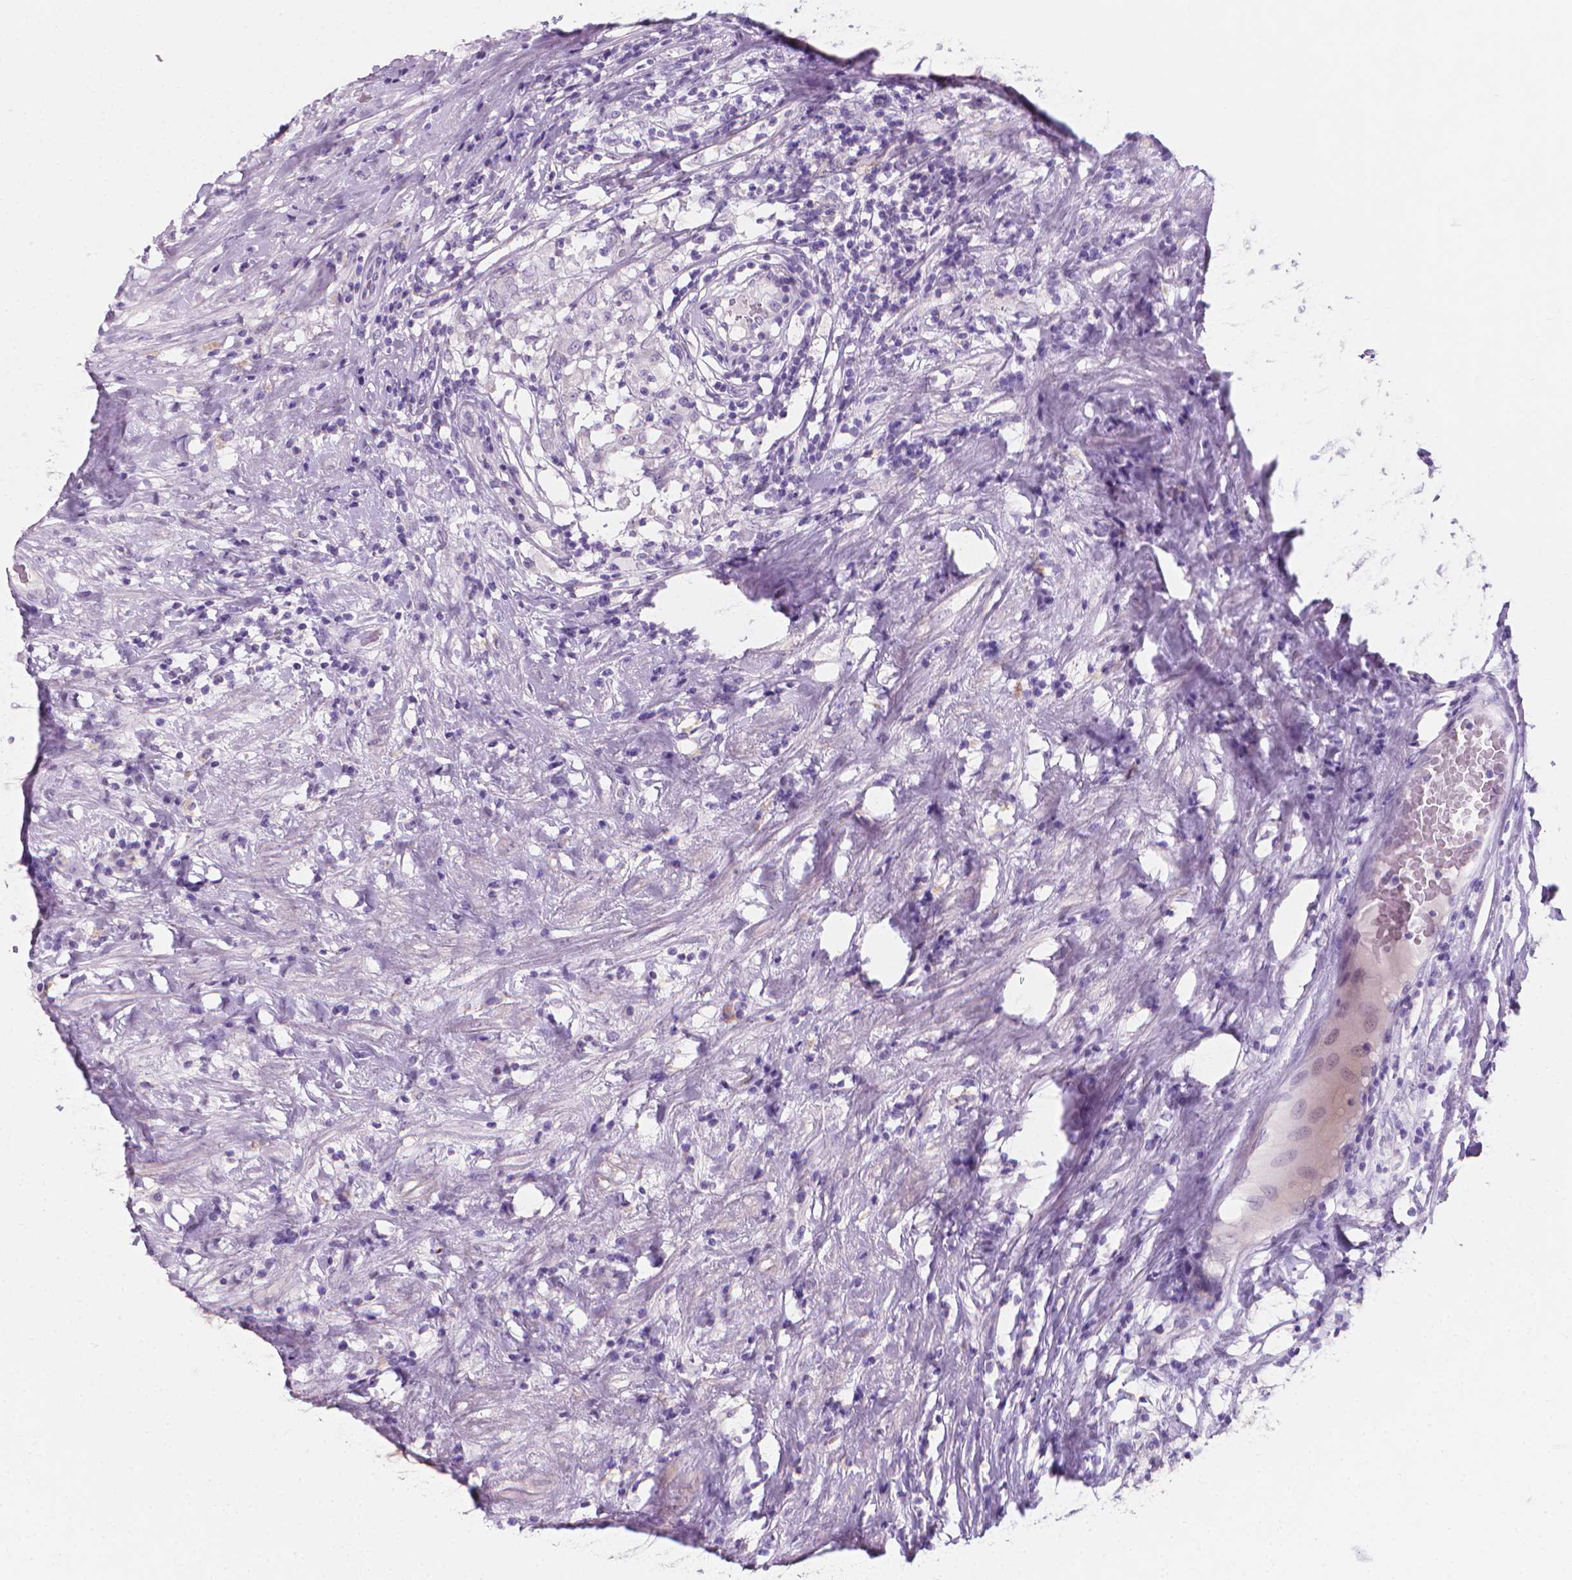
{"staining": {"intensity": "negative", "quantity": "none", "location": "none"}, "tissue": "testis cancer", "cell_type": "Tumor cells", "image_type": "cancer", "snomed": [{"axis": "morphology", "description": "Seminoma, NOS"}, {"axis": "topography", "description": "Testis"}], "caption": "Tumor cells are negative for protein expression in human seminoma (testis).", "gene": "XPNPEP2", "patient": {"sex": "male", "age": 46}}